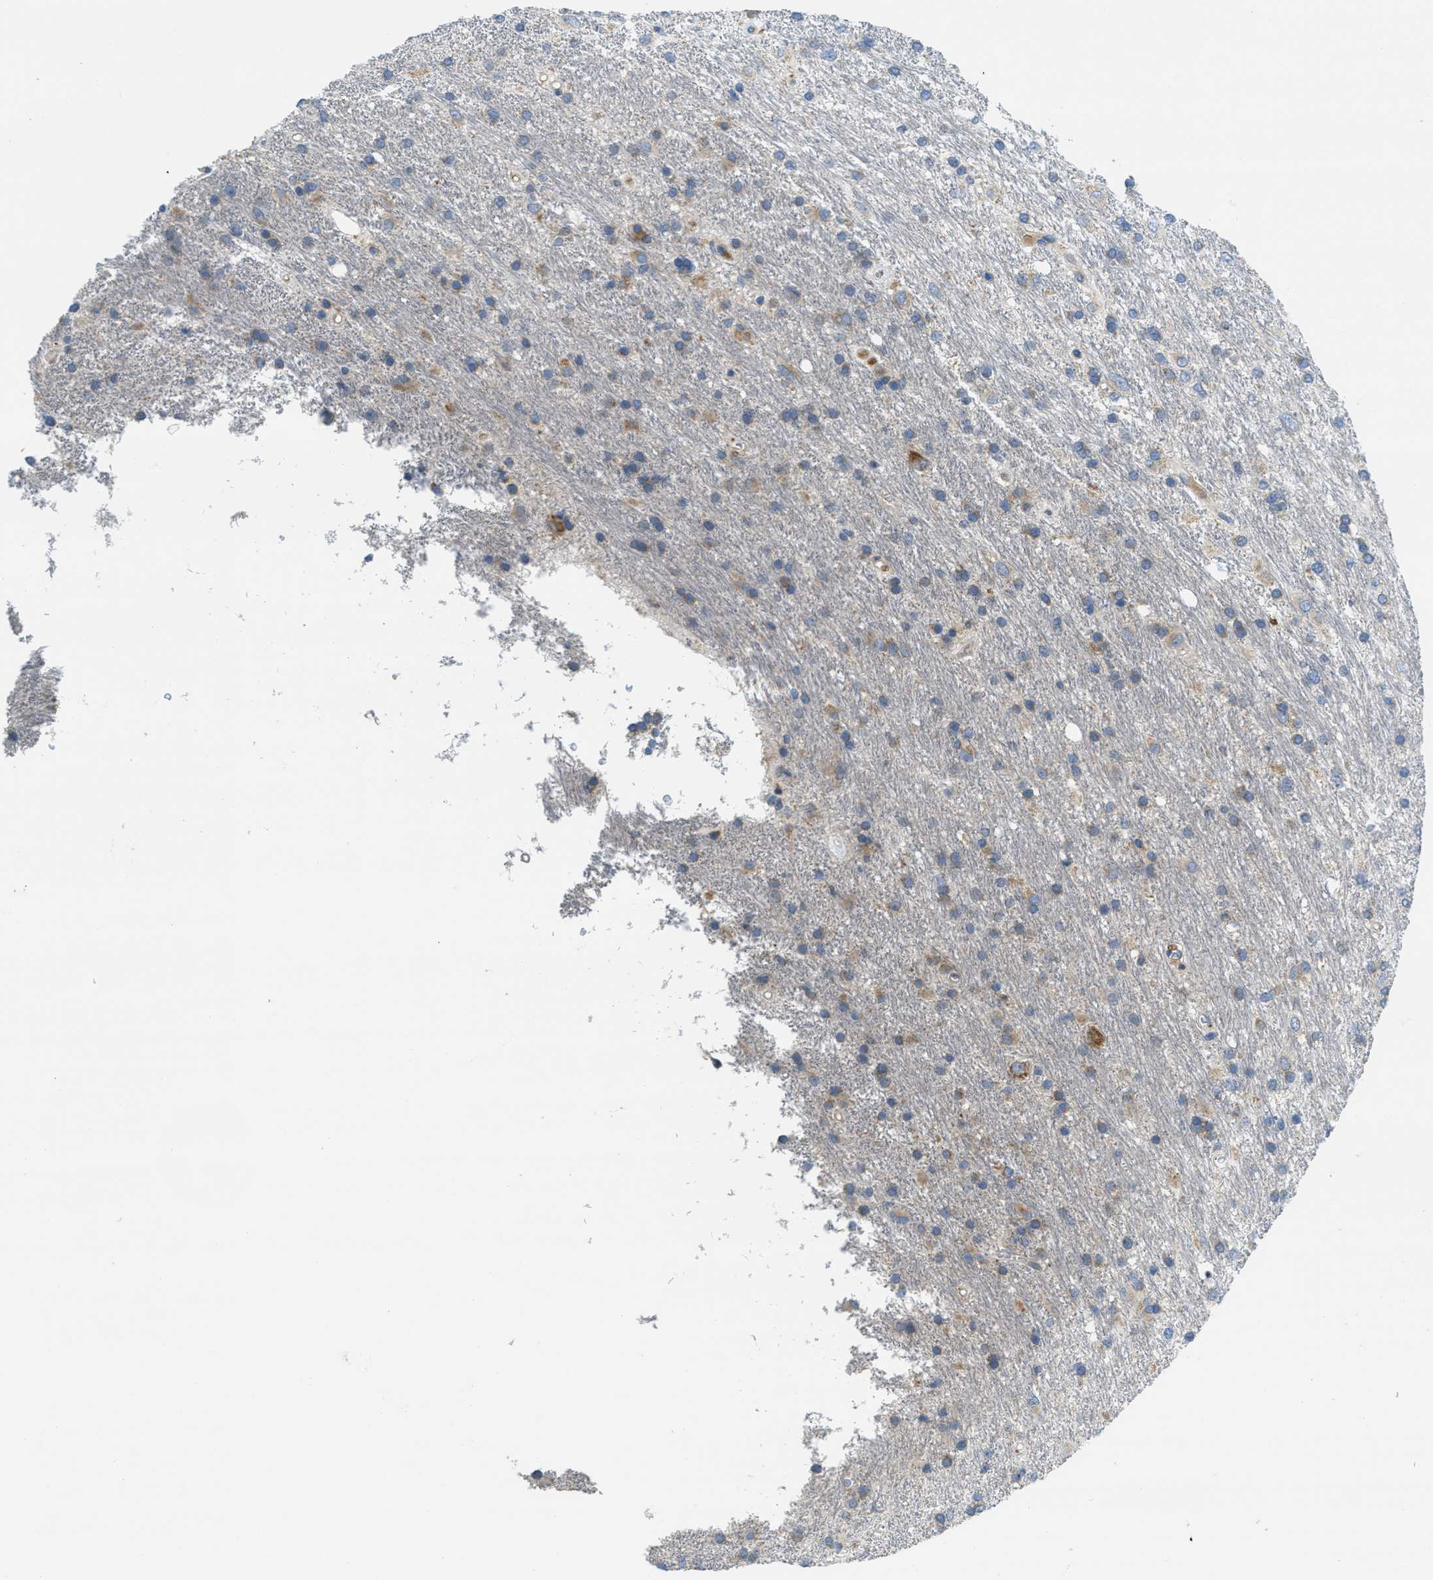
{"staining": {"intensity": "weak", "quantity": "<25%", "location": "cytoplasmic/membranous"}, "tissue": "glioma", "cell_type": "Tumor cells", "image_type": "cancer", "snomed": [{"axis": "morphology", "description": "Glioma, malignant, Low grade"}, {"axis": "topography", "description": "Brain"}], "caption": "High power microscopy micrograph of an immunohistochemistry histopathology image of glioma, revealing no significant expression in tumor cells.", "gene": "SSR1", "patient": {"sex": "male", "age": 77}}